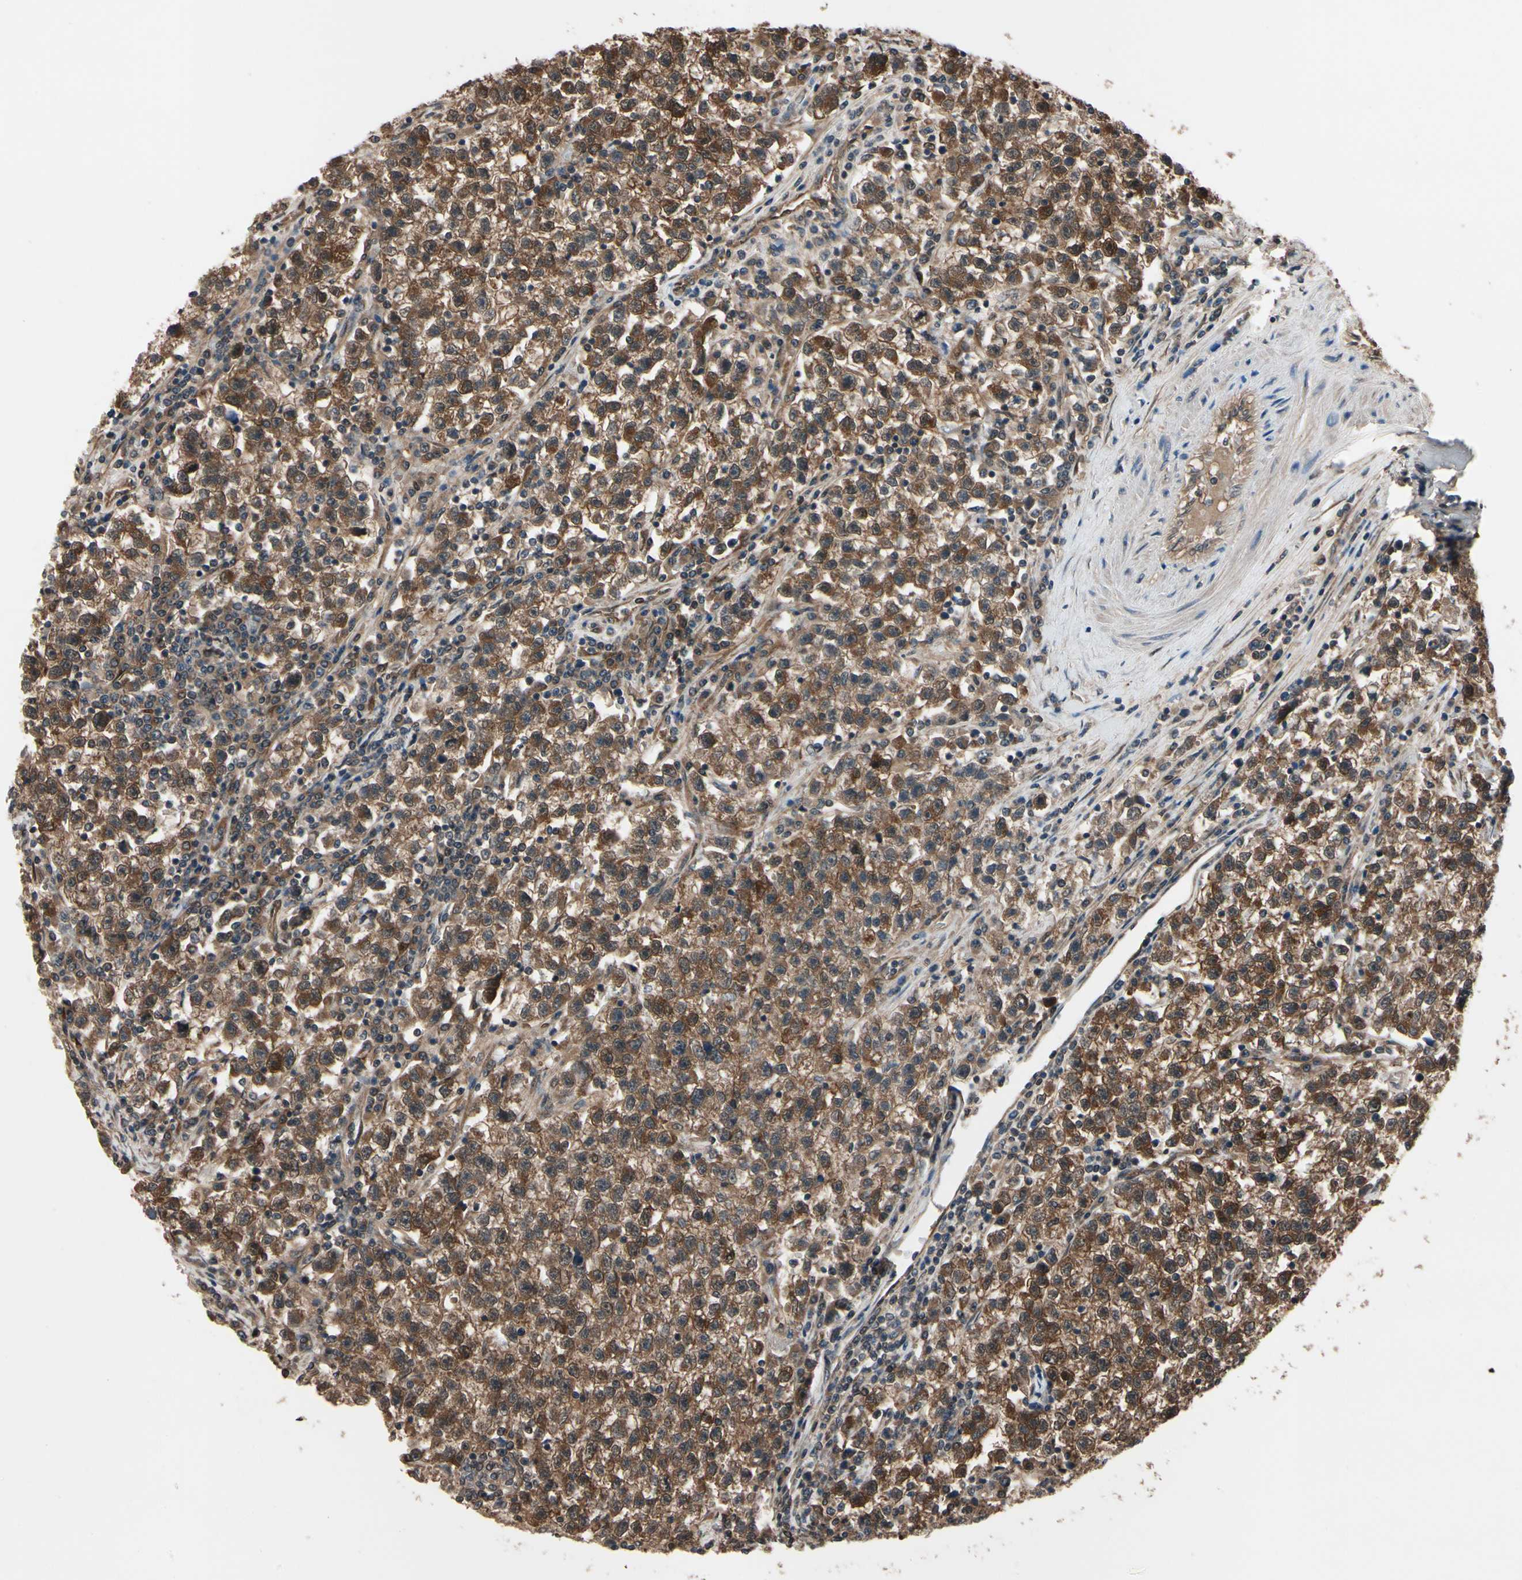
{"staining": {"intensity": "moderate", "quantity": ">75%", "location": "cytoplasmic/membranous"}, "tissue": "testis cancer", "cell_type": "Tumor cells", "image_type": "cancer", "snomed": [{"axis": "morphology", "description": "Seminoma, NOS"}, {"axis": "topography", "description": "Testis"}], "caption": "Approximately >75% of tumor cells in testis cancer (seminoma) reveal moderate cytoplasmic/membranous protein staining as visualized by brown immunohistochemical staining.", "gene": "PRDX6", "patient": {"sex": "male", "age": 22}}